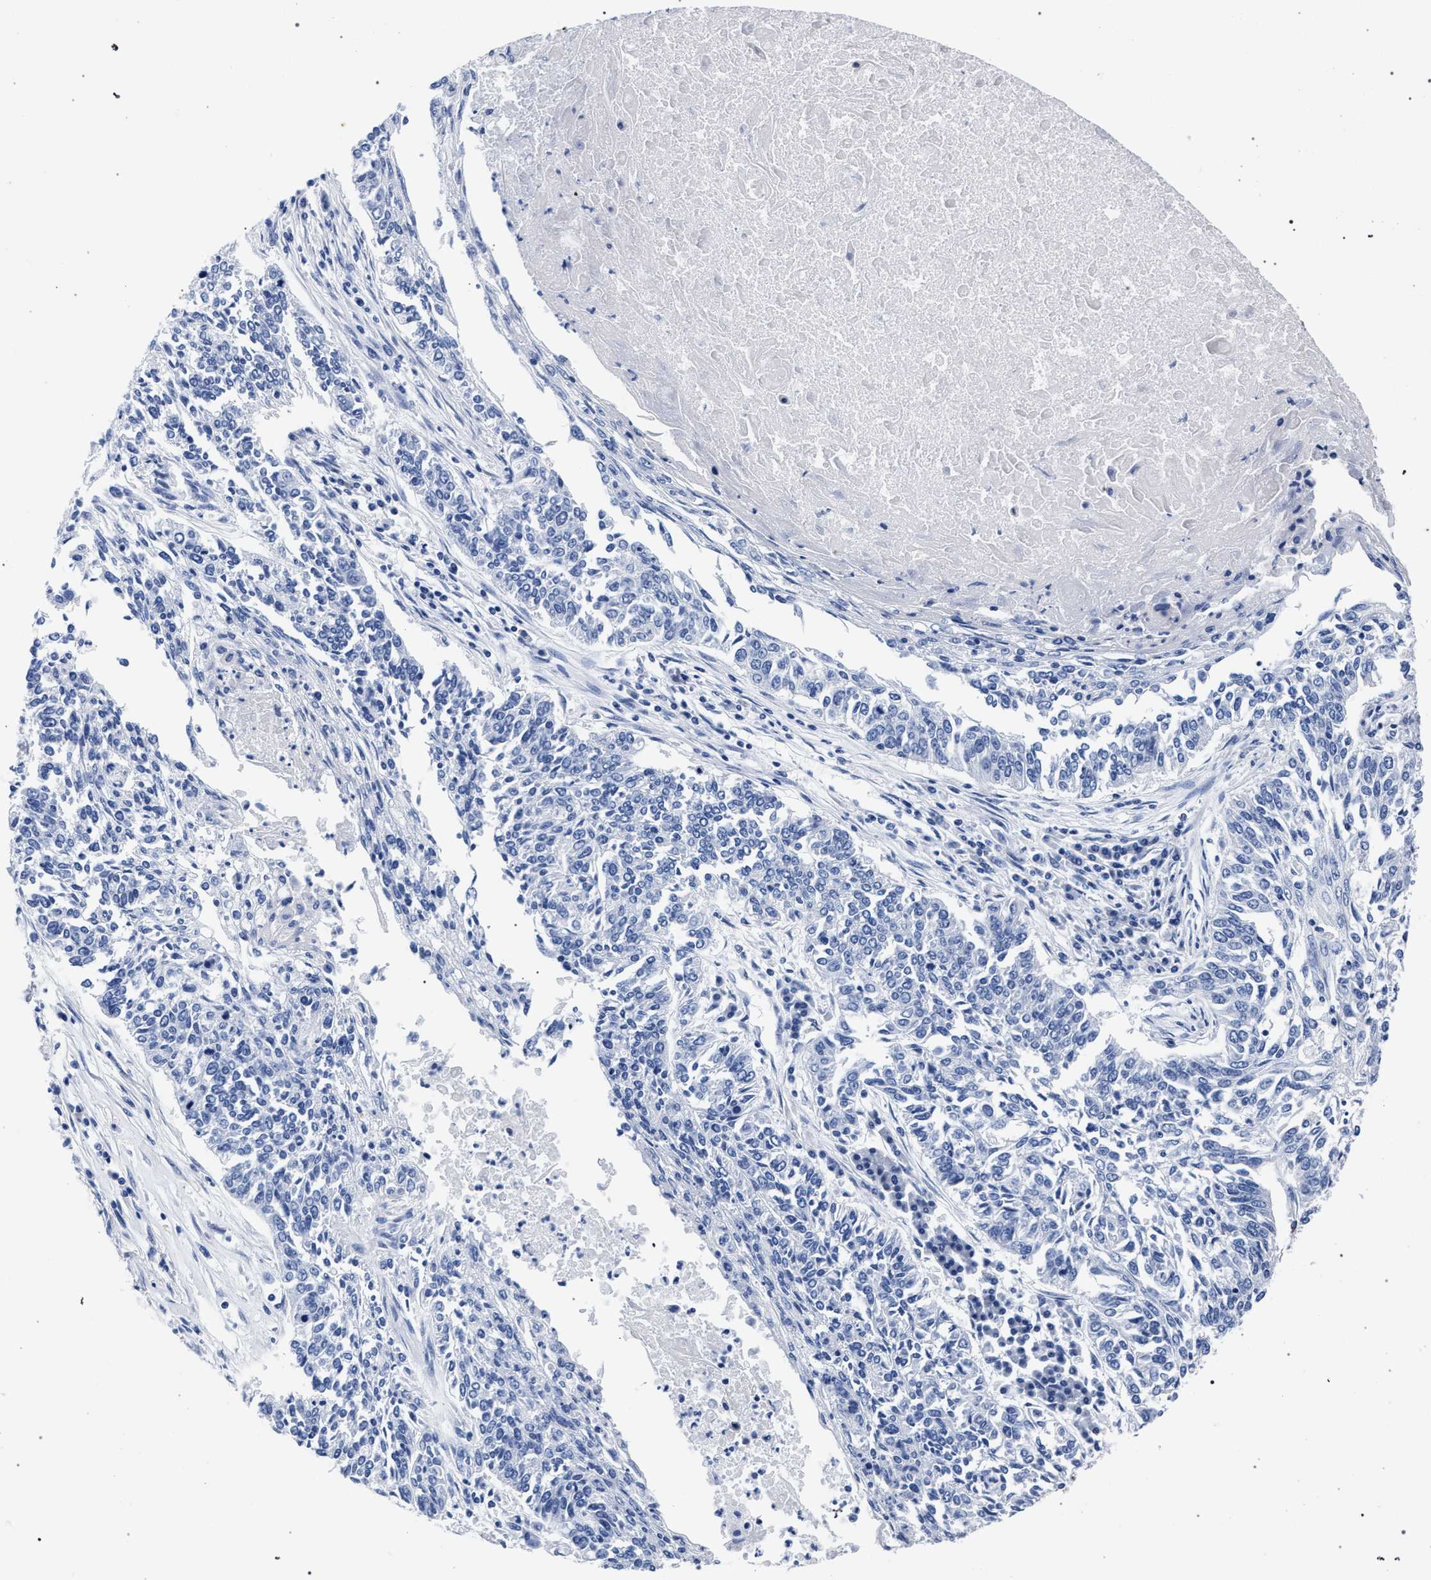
{"staining": {"intensity": "negative", "quantity": "none", "location": "none"}, "tissue": "lung cancer", "cell_type": "Tumor cells", "image_type": "cancer", "snomed": [{"axis": "morphology", "description": "Normal tissue, NOS"}, {"axis": "morphology", "description": "Squamous cell carcinoma, NOS"}, {"axis": "topography", "description": "Cartilage tissue"}, {"axis": "topography", "description": "Bronchus"}, {"axis": "topography", "description": "Lung"}], "caption": "There is no significant staining in tumor cells of lung cancer.", "gene": "AKAP4", "patient": {"sex": "female", "age": 49}}